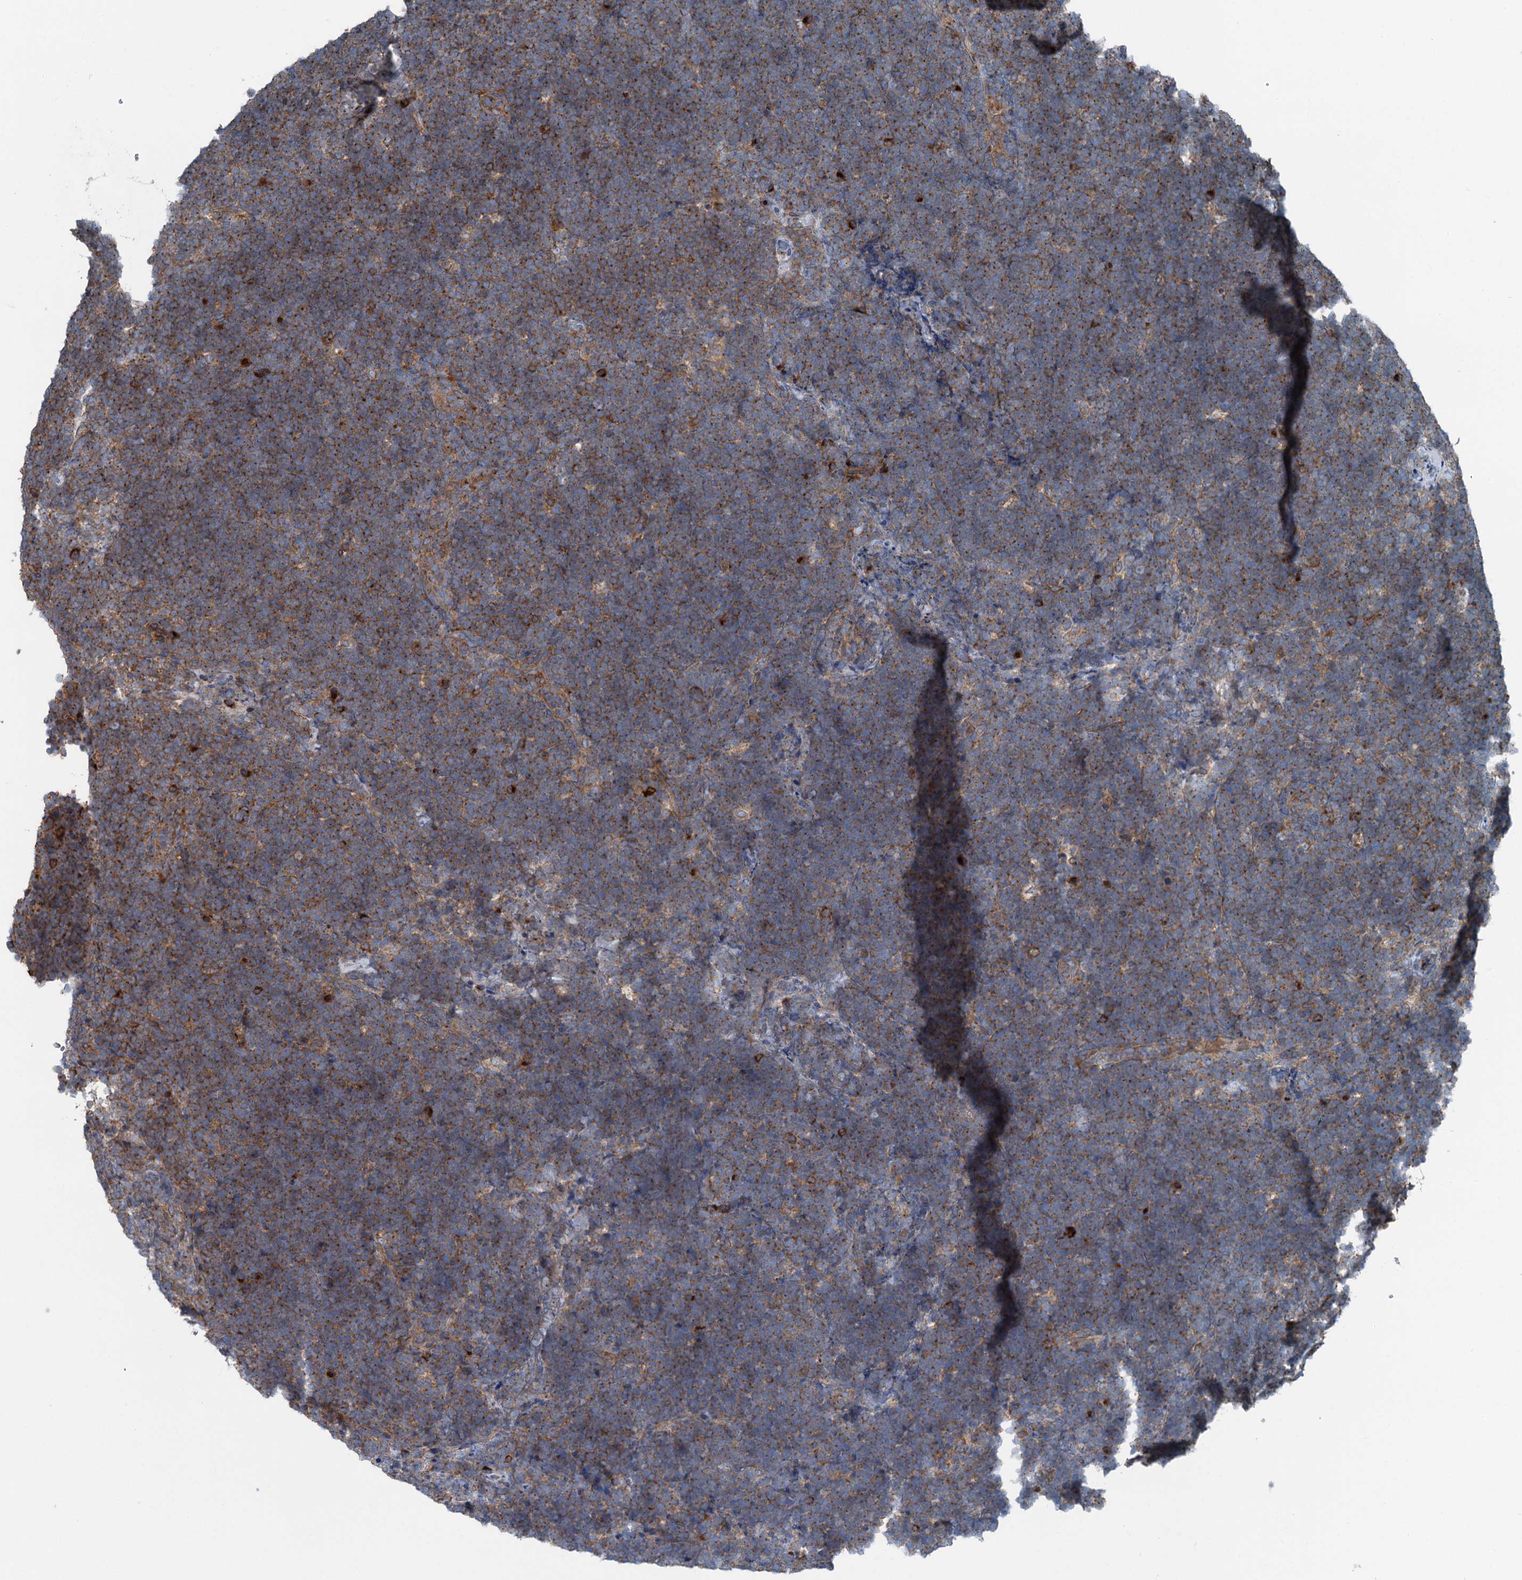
{"staining": {"intensity": "moderate", "quantity": "25%-75%", "location": "cytoplasmic/membranous"}, "tissue": "lymphoma", "cell_type": "Tumor cells", "image_type": "cancer", "snomed": [{"axis": "morphology", "description": "Malignant lymphoma, non-Hodgkin's type, High grade"}, {"axis": "topography", "description": "Lymph node"}], "caption": "DAB (3,3'-diaminobenzidine) immunohistochemical staining of human lymphoma shows moderate cytoplasmic/membranous protein expression in approximately 25%-75% of tumor cells.", "gene": "CALCOCO1", "patient": {"sex": "male", "age": 13}}